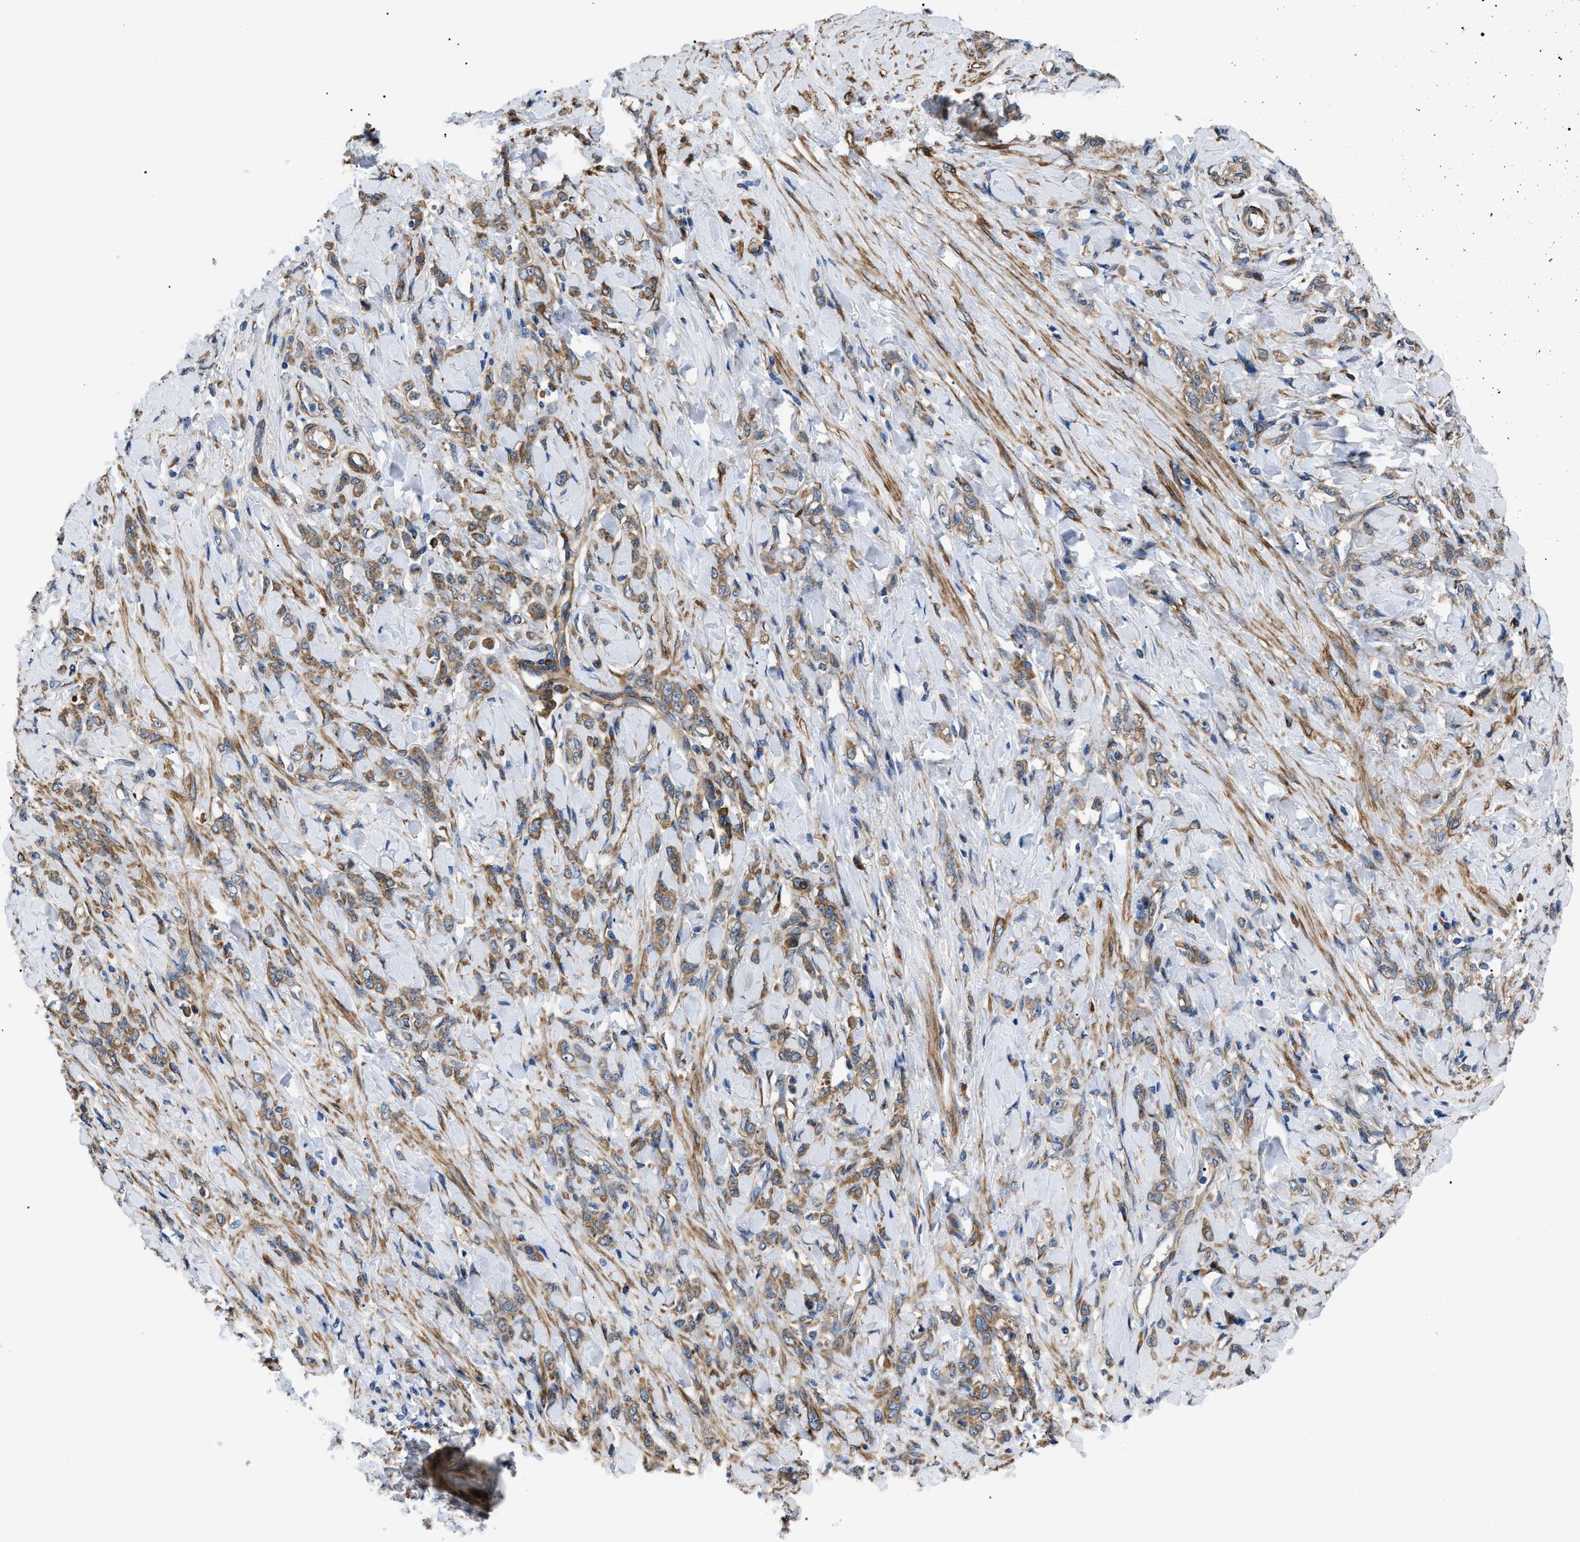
{"staining": {"intensity": "moderate", "quantity": ">75%", "location": "cytoplasmic/membranous"}, "tissue": "stomach cancer", "cell_type": "Tumor cells", "image_type": "cancer", "snomed": [{"axis": "morphology", "description": "Adenocarcinoma, NOS"}, {"axis": "topography", "description": "Stomach"}], "caption": "This is an image of immunohistochemistry (IHC) staining of stomach cancer (adenocarcinoma), which shows moderate positivity in the cytoplasmic/membranous of tumor cells.", "gene": "MYO10", "patient": {"sex": "male", "age": 82}}